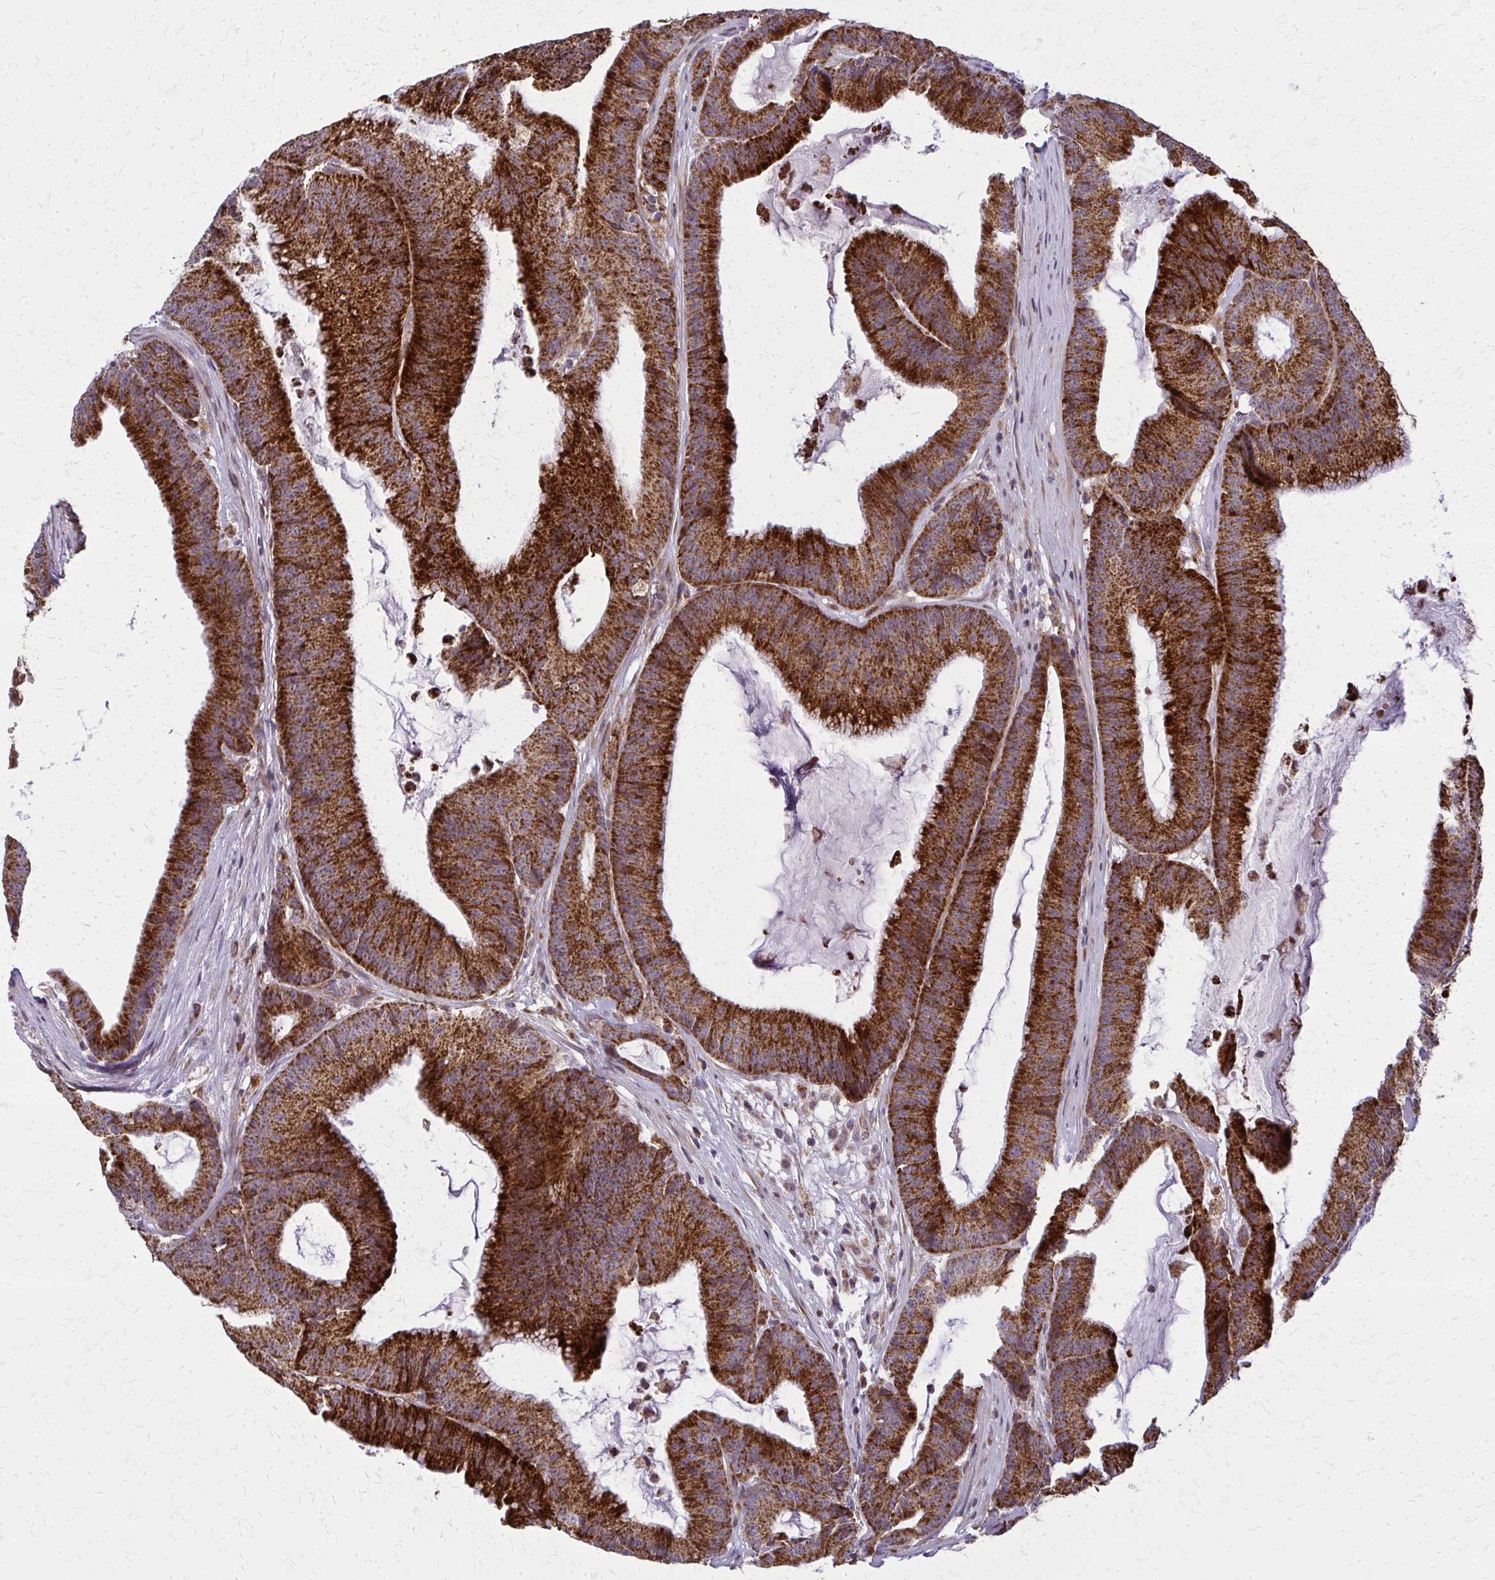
{"staining": {"intensity": "strong", "quantity": ">75%", "location": "cytoplasmic/membranous"}, "tissue": "colorectal cancer", "cell_type": "Tumor cells", "image_type": "cancer", "snomed": [{"axis": "morphology", "description": "Adenocarcinoma, NOS"}, {"axis": "topography", "description": "Colon"}], "caption": "Tumor cells display high levels of strong cytoplasmic/membranous positivity in approximately >75% of cells in colorectal cancer (adenocarcinoma).", "gene": "MCCC1", "patient": {"sex": "female", "age": 78}}